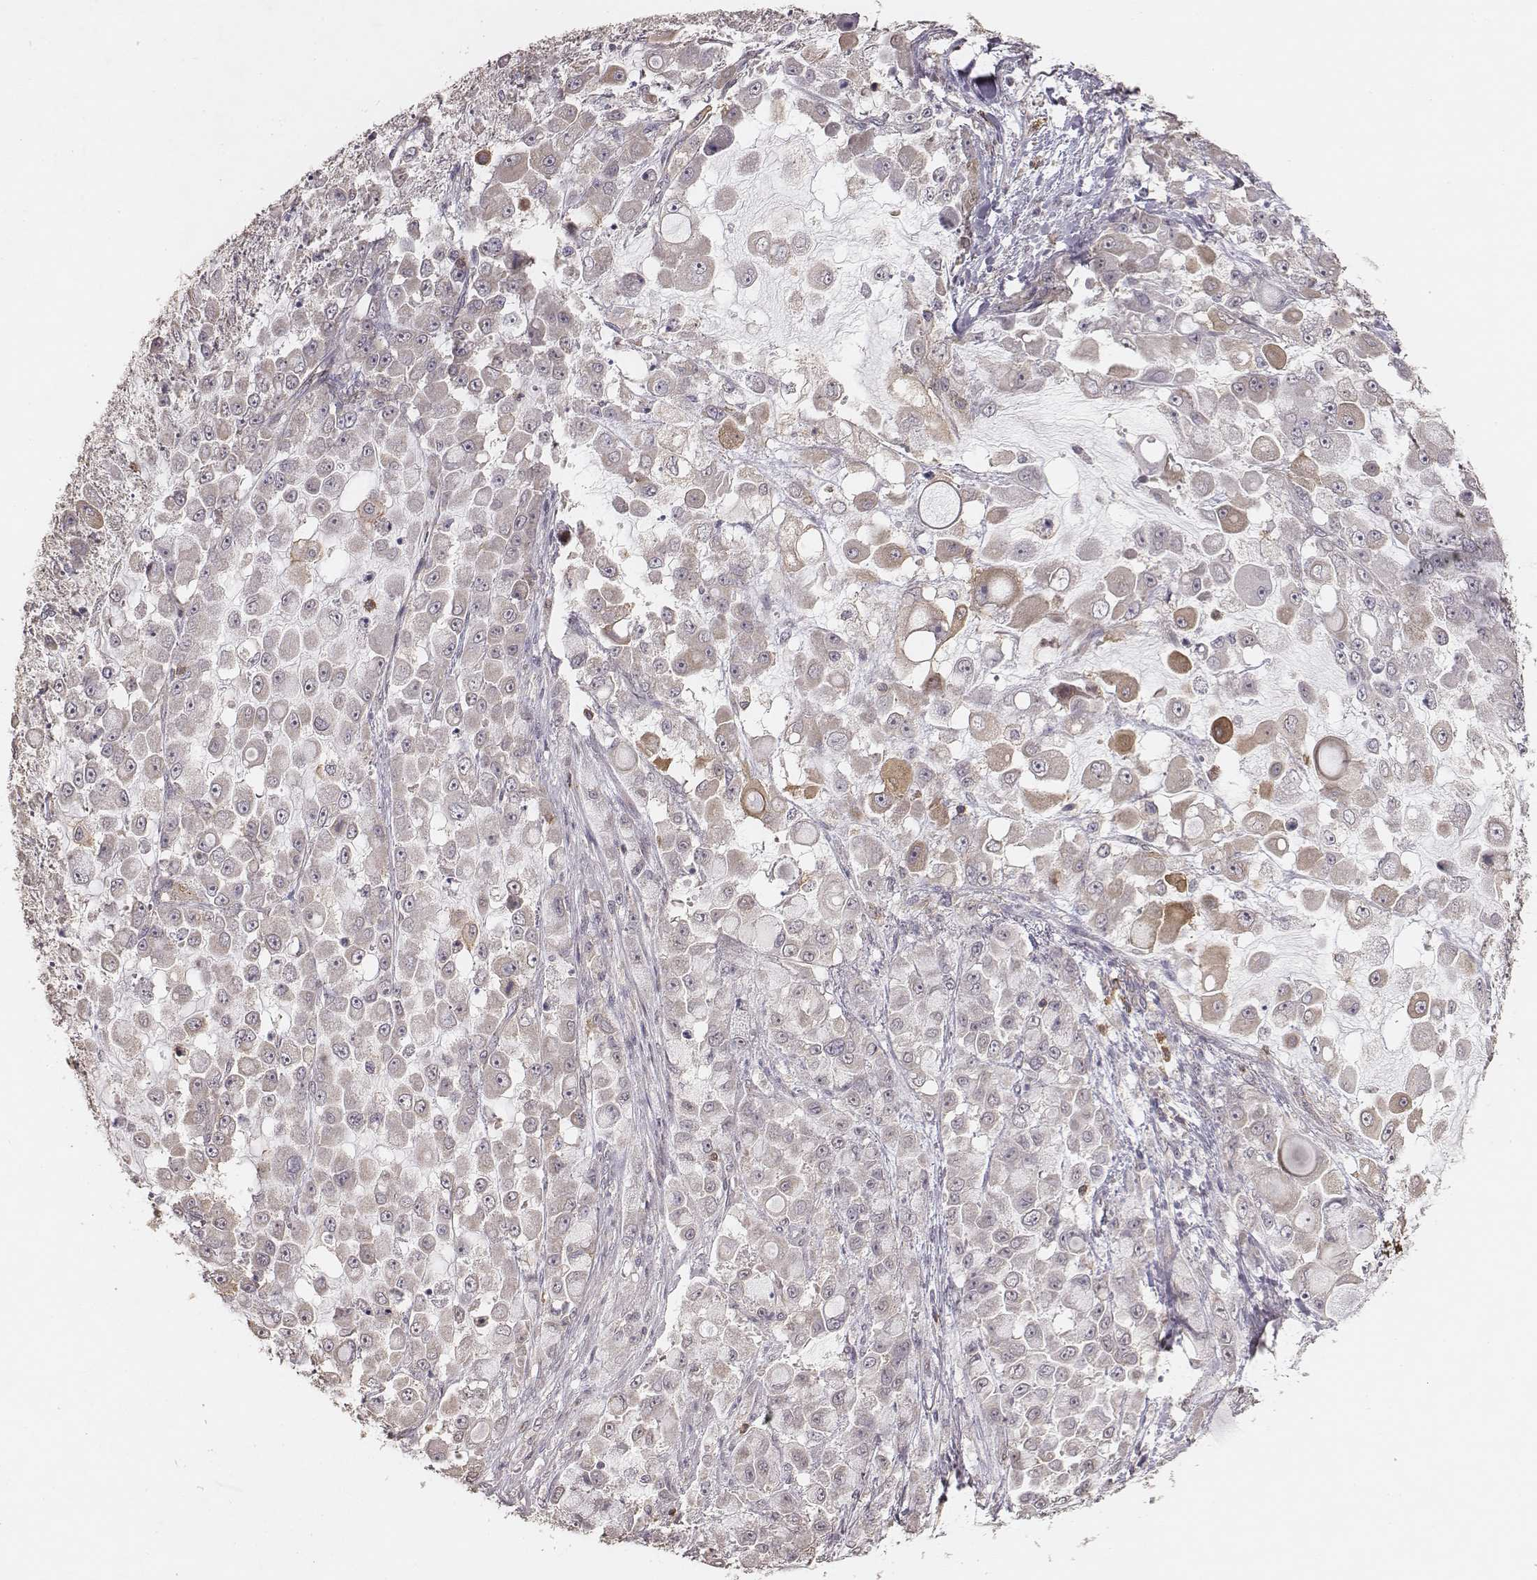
{"staining": {"intensity": "weak", "quantity": "<25%", "location": "cytoplasmic/membranous"}, "tissue": "stomach cancer", "cell_type": "Tumor cells", "image_type": "cancer", "snomed": [{"axis": "morphology", "description": "Adenocarcinoma, NOS"}, {"axis": "topography", "description": "Stomach"}], "caption": "DAB immunohistochemical staining of human adenocarcinoma (stomach) demonstrates no significant expression in tumor cells.", "gene": "PILRA", "patient": {"sex": "female", "age": 76}}